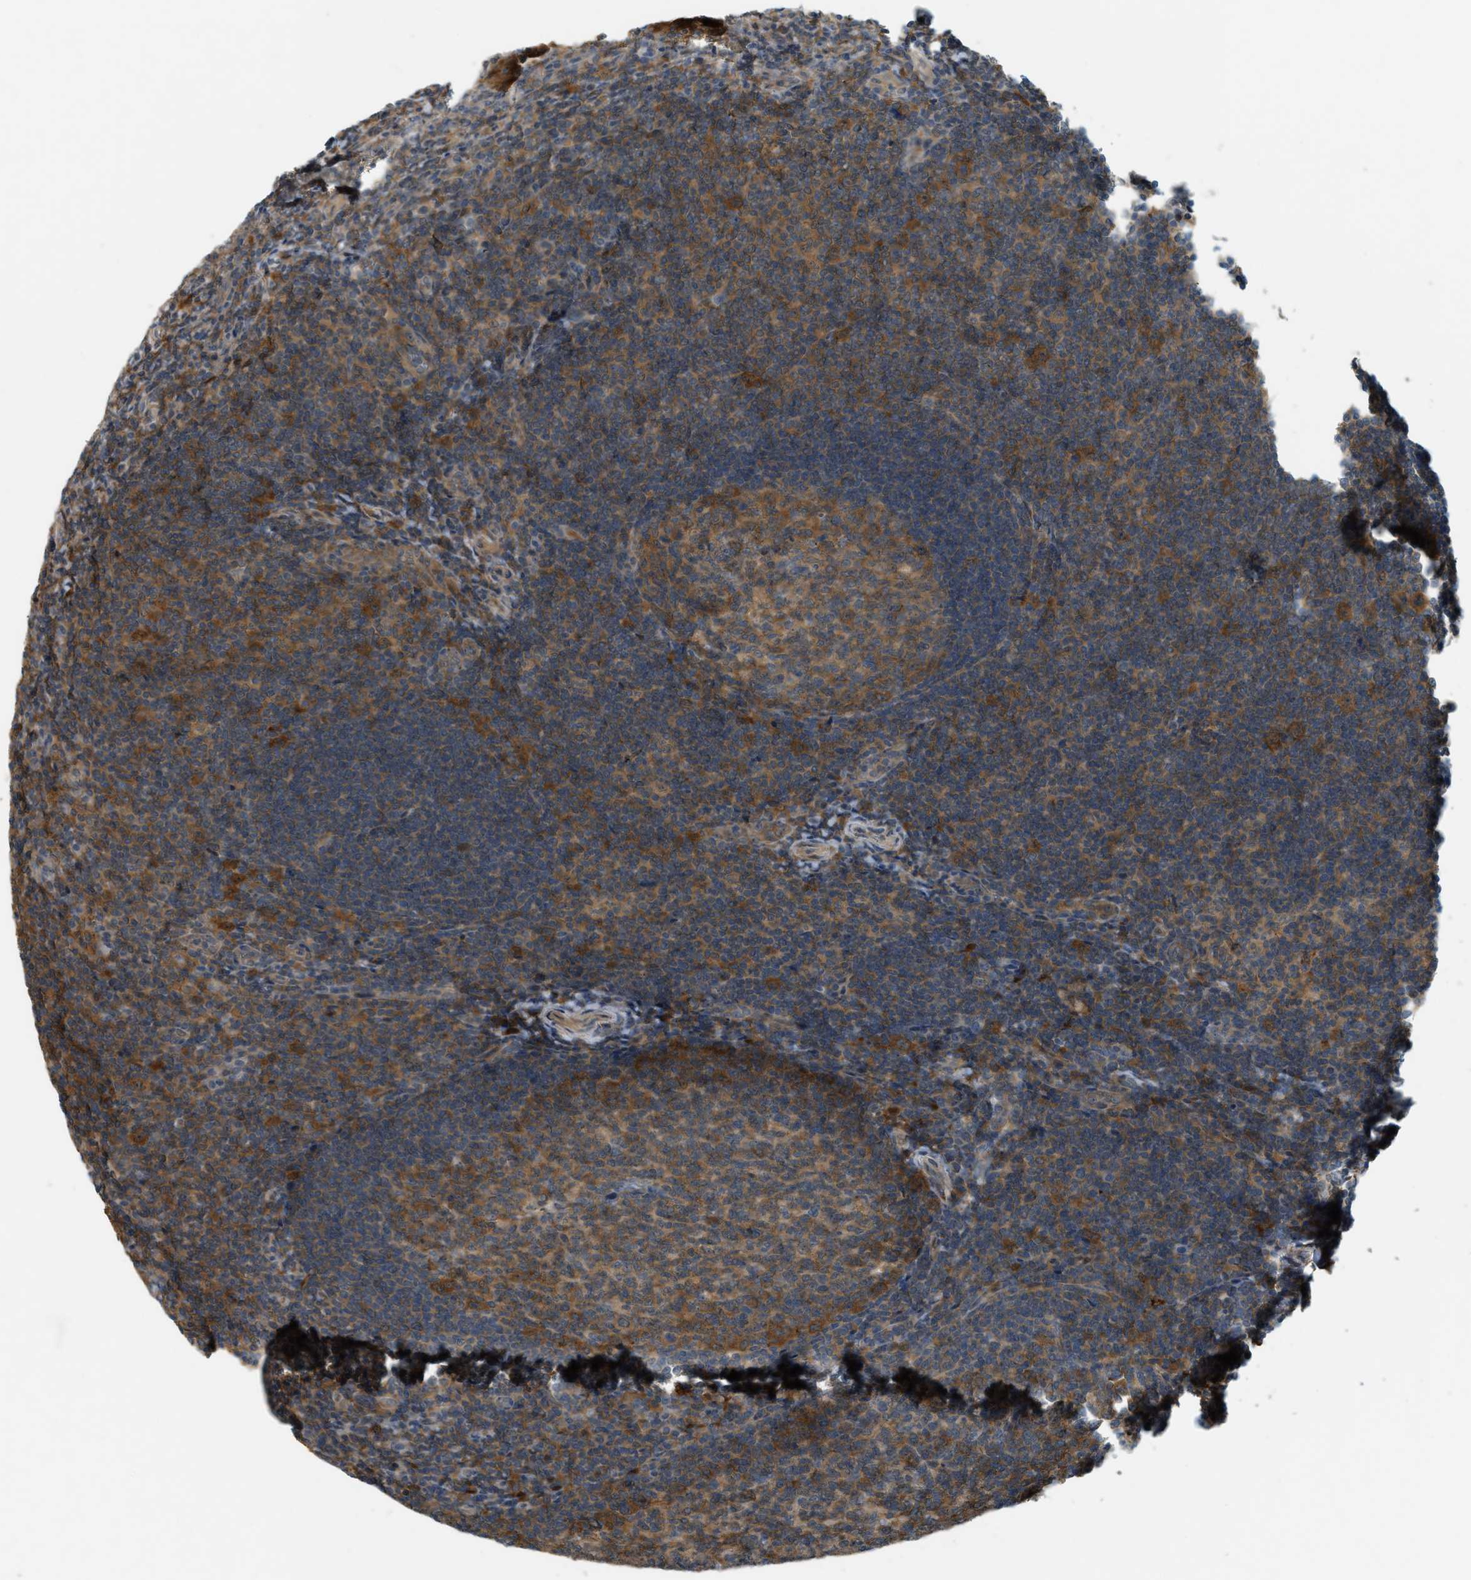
{"staining": {"intensity": "moderate", "quantity": ">75%", "location": "cytoplasmic/membranous"}, "tissue": "tonsil", "cell_type": "Germinal center cells", "image_type": "normal", "snomed": [{"axis": "morphology", "description": "Normal tissue, NOS"}, {"axis": "topography", "description": "Tonsil"}], "caption": "Brown immunohistochemical staining in unremarkable tonsil displays moderate cytoplasmic/membranous positivity in approximately >75% of germinal center cells. (Stains: DAB (3,3'-diaminobenzidine) in brown, nuclei in blue, Microscopy: brightfield microscopy at high magnification).", "gene": "PDCL3", "patient": {"sex": "male", "age": 37}}